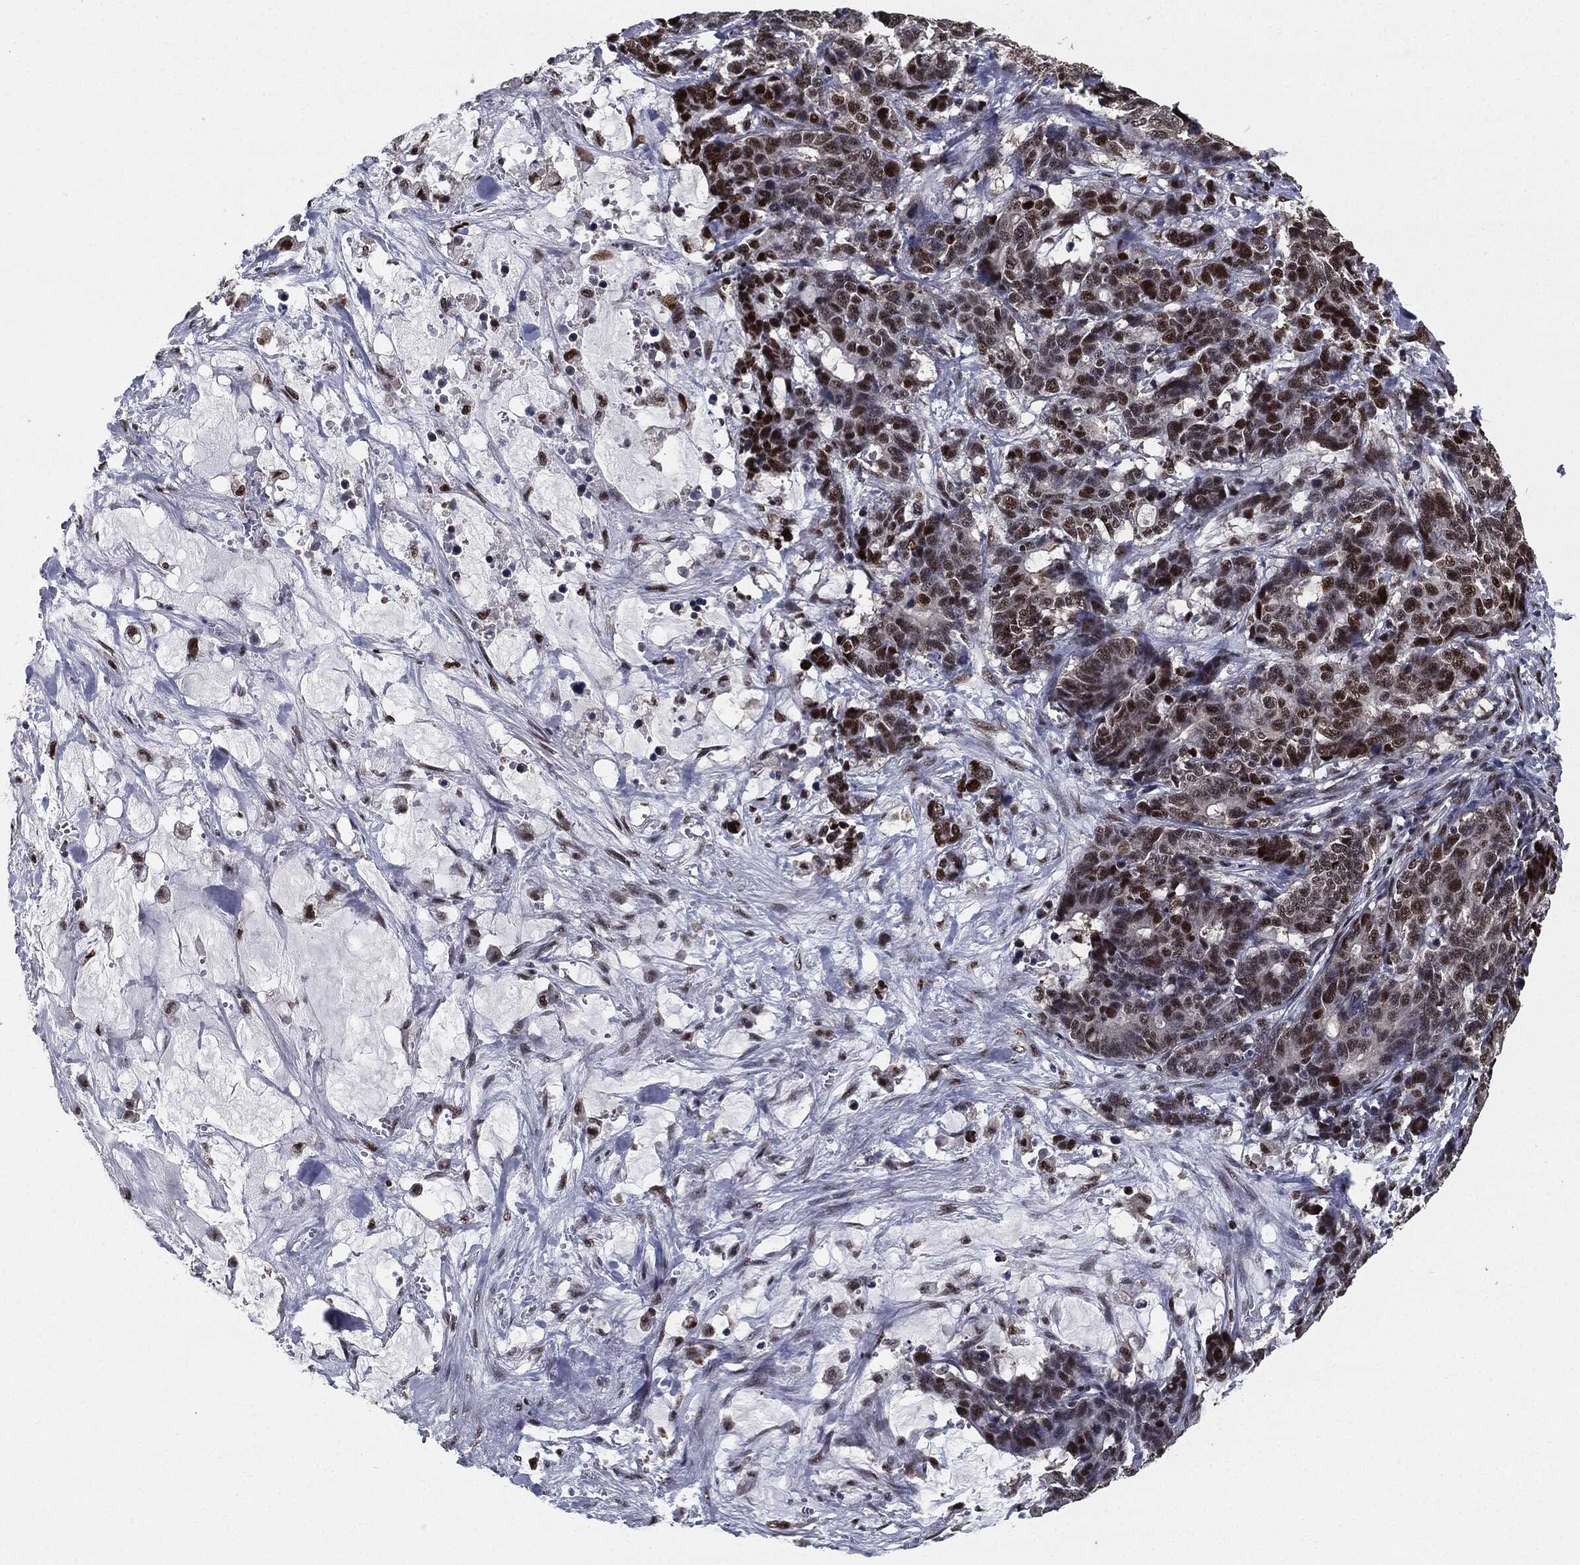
{"staining": {"intensity": "strong", "quantity": "<25%", "location": "nuclear"}, "tissue": "stomach cancer", "cell_type": "Tumor cells", "image_type": "cancer", "snomed": [{"axis": "morphology", "description": "Normal tissue, NOS"}, {"axis": "morphology", "description": "Adenocarcinoma, NOS"}, {"axis": "topography", "description": "Stomach"}], "caption": "The histopathology image exhibits a brown stain indicating the presence of a protein in the nuclear of tumor cells in stomach cancer (adenocarcinoma). (Brightfield microscopy of DAB IHC at high magnification).", "gene": "JUN", "patient": {"sex": "female", "age": 64}}